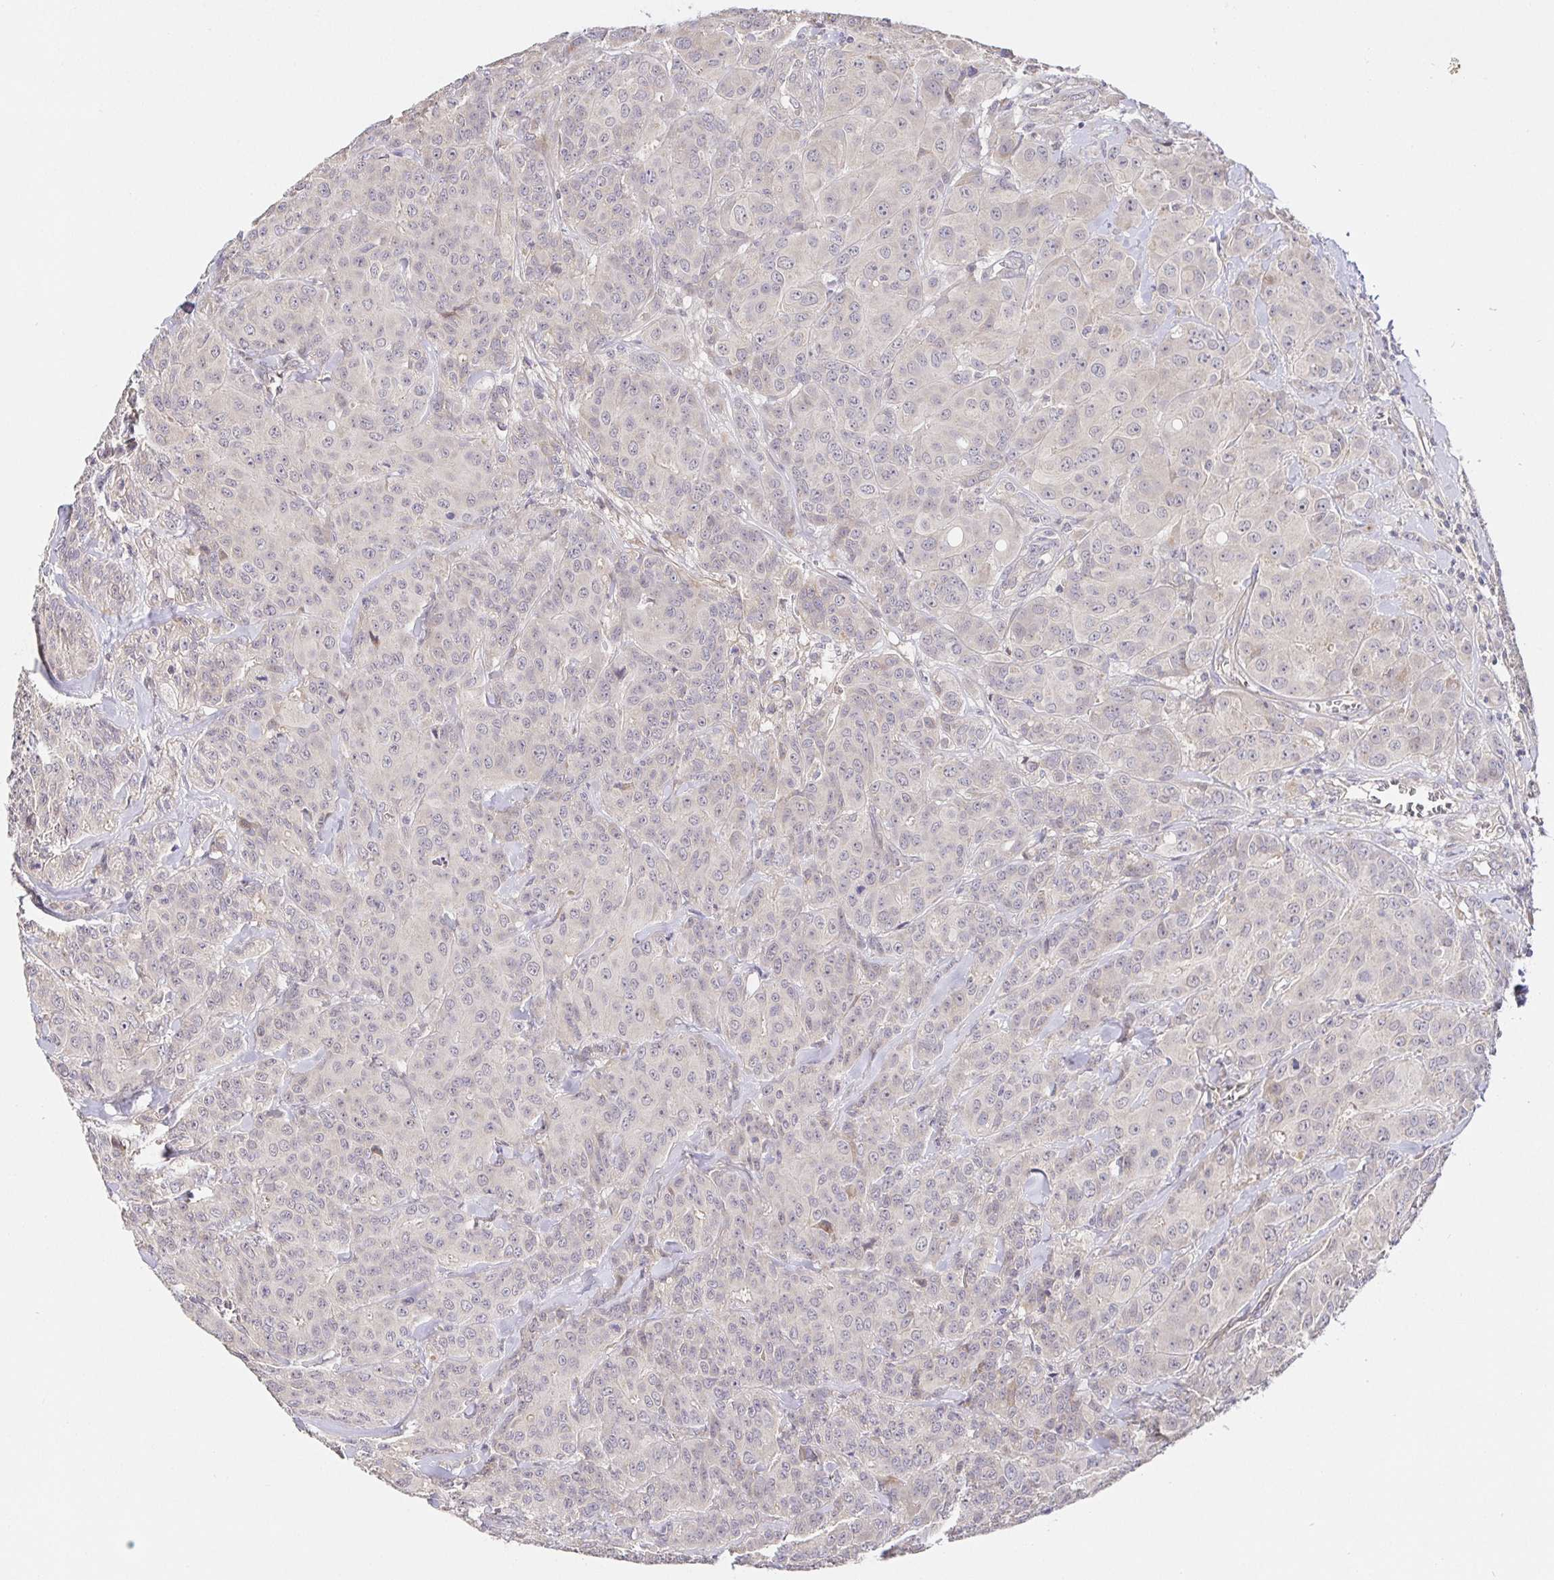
{"staining": {"intensity": "negative", "quantity": "none", "location": "none"}, "tissue": "breast cancer", "cell_type": "Tumor cells", "image_type": "cancer", "snomed": [{"axis": "morphology", "description": "Normal tissue, NOS"}, {"axis": "morphology", "description": "Duct carcinoma"}, {"axis": "topography", "description": "Breast"}], "caption": "Image shows no protein expression in tumor cells of breast intraductal carcinoma tissue.", "gene": "ZDHHC11", "patient": {"sex": "female", "age": 43}}